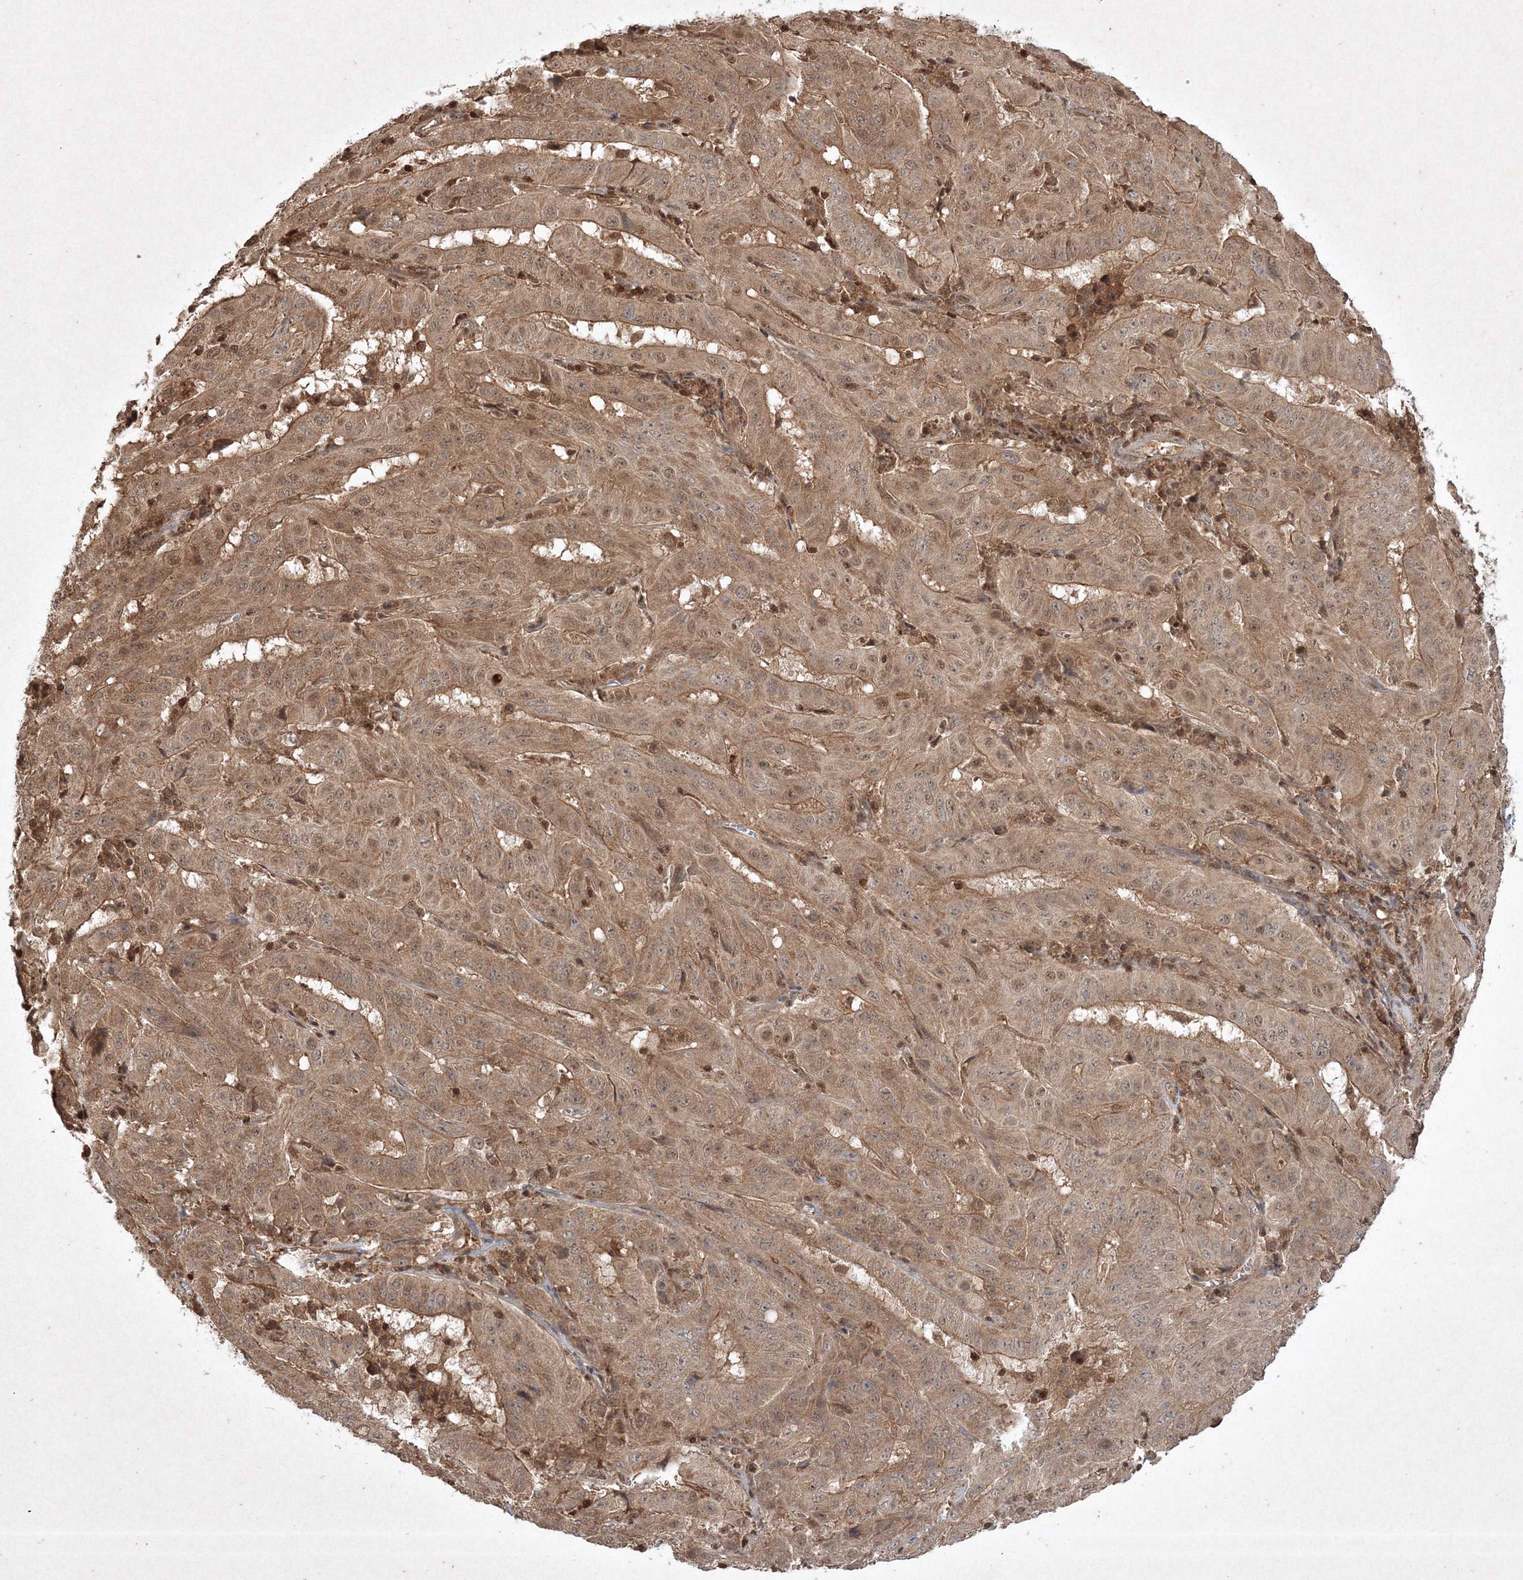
{"staining": {"intensity": "moderate", "quantity": ">75%", "location": "cytoplasmic/membranous,nuclear"}, "tissue": "pancreatic cancer", "cell_type": "Tumor cells", "image_type": "cancer", "snomed": [{"axis": "morphology", "description": "Adenocarcinoma, NOS"}, {"axis": "topography", "description": "Pancreas"}], "caption": "IHC of human pancreatic cancer reveals medium levels of moderate cytoplasmic/membranous and nuclear staining in approximately >75% of tumor cells.", "gene": "PLTP", "patient": {"sex": "male", "age": 63}}